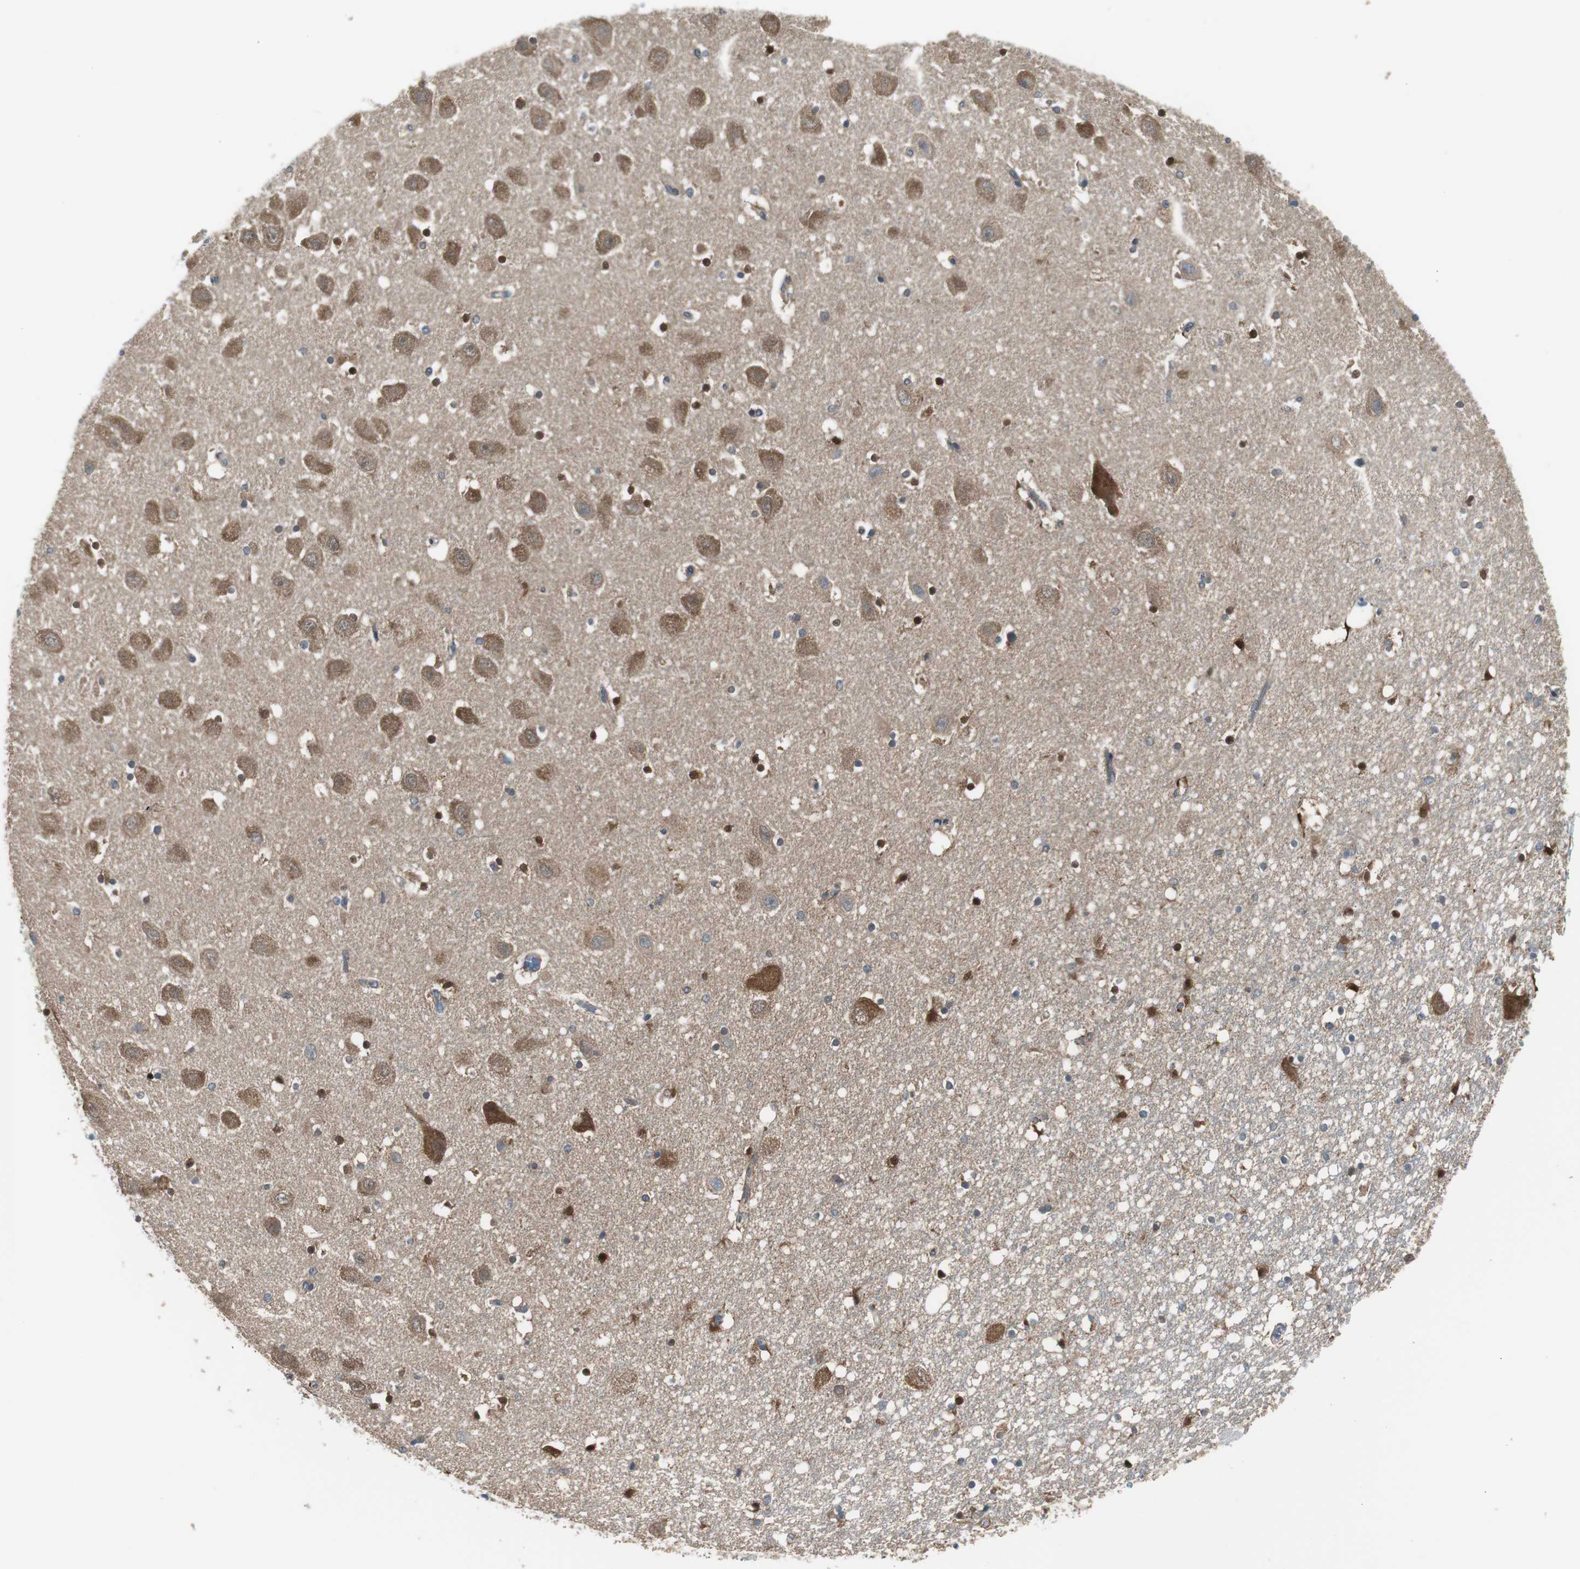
{"staining": {"intensity": "strong", "quantity": ">75%", "location": "cytoplasmic/membranous,nuclear"}, "tissue": "hippocampus", "cell_type": "Glial cells", "image_type": "normal", "snomed": [{"axis": "morphology", "description": "Normal tissue, NOS"}, {"axis": "topography", "description": "Hippocampus"}], "caption": "About >75% of glial cells in normal human hippocampus exhibit strong cytoplasmic/membranous,nuclear protein expression as visualized by brown immunohistochemical staining.", "gene": "STXBP4", "patient": {"sex": "male", "age": 45}}